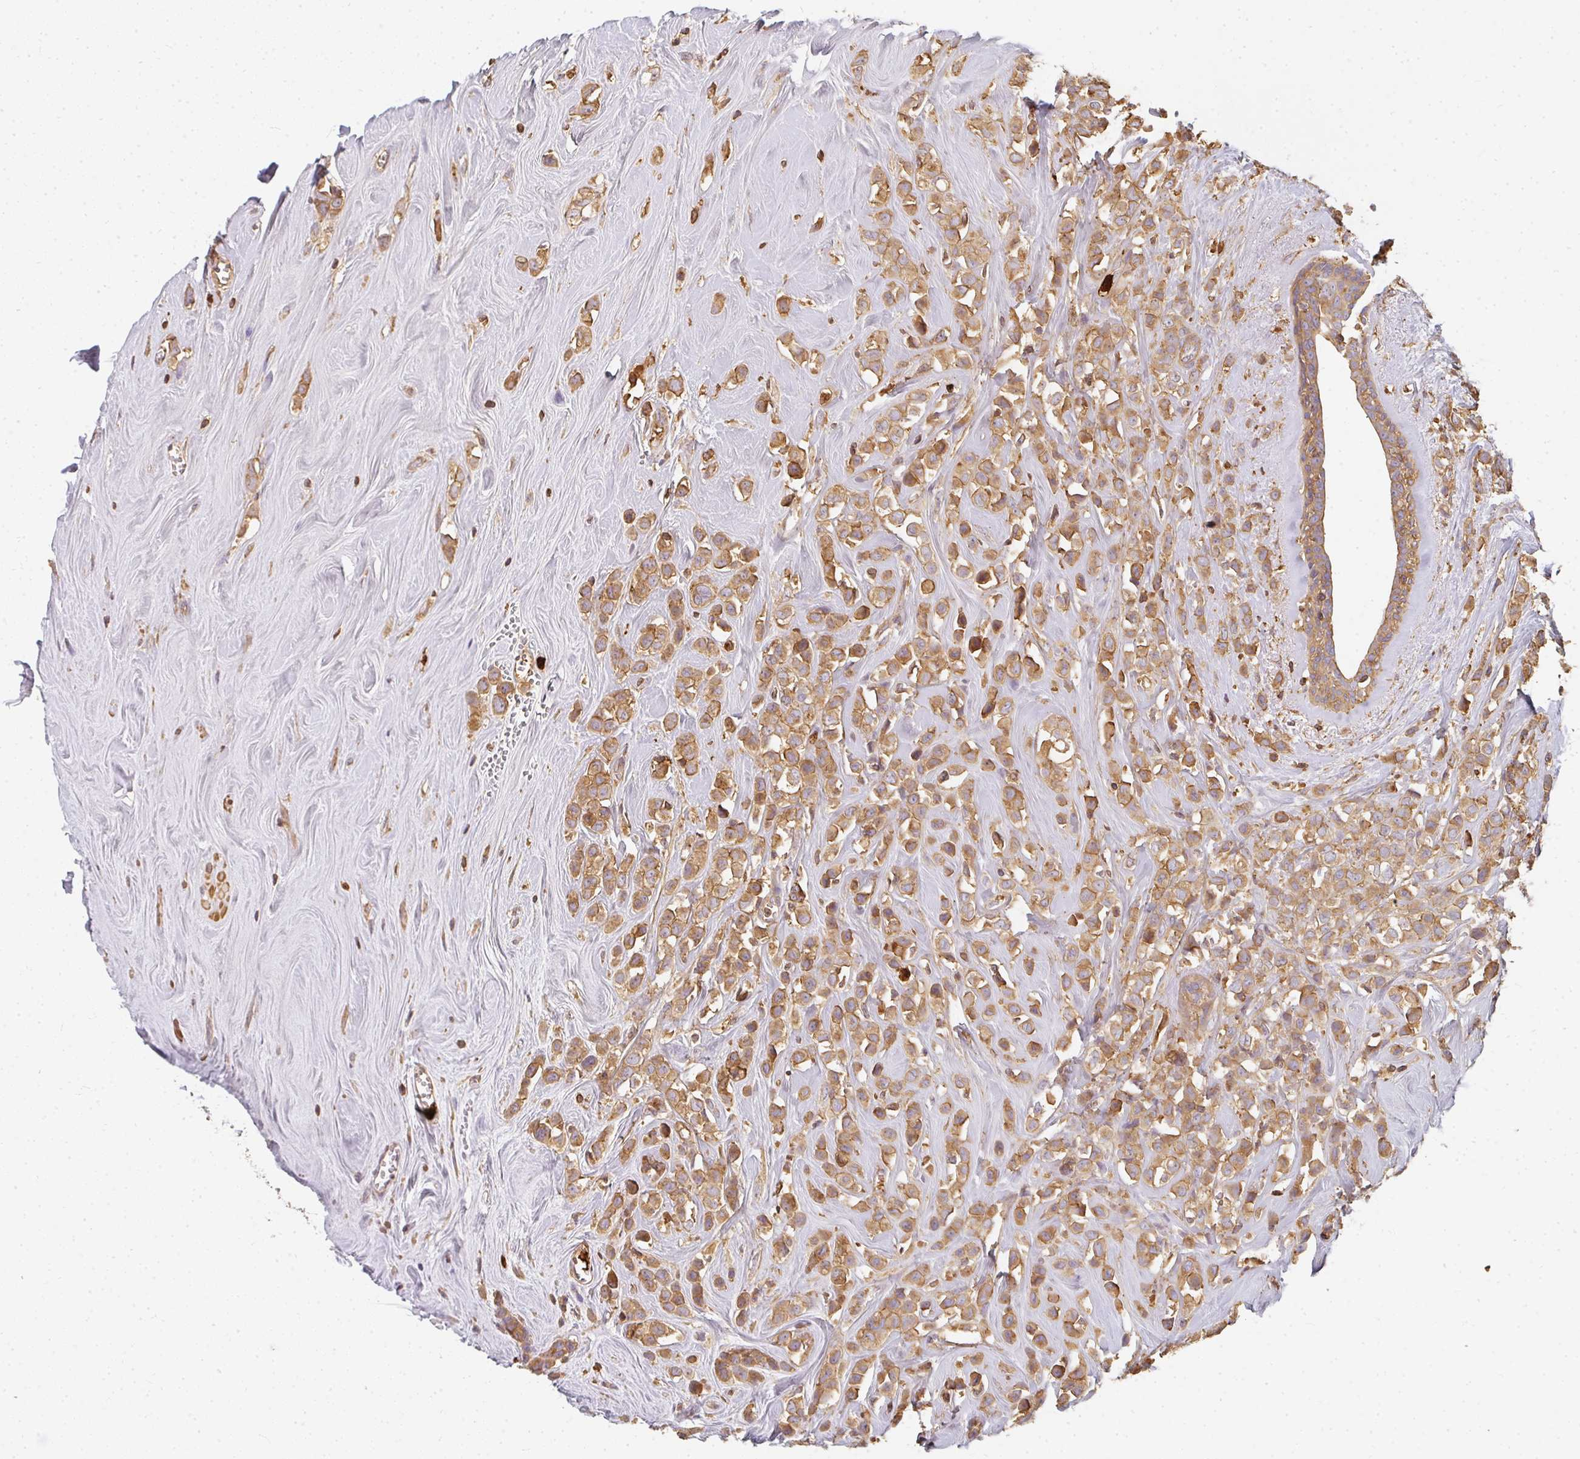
{"staining": {"intensity": "moderate", "quantity": ">75%", "location": "cytoplasmic/membranous"}, "tissue": "breast cancer", "cell_type": "Tumor cells", "image_type": "cancer", "snomed": [{"axis": "morphology", "description": "Duct carcinoma"}, {"axis": "topography", "description": "Breast"}], "caption": "Immunohistochemical staining of human breast cancer (invasive ductal carcinoma) shows medium levels of moderate cytoplasmic/membranous protein expression in approximately >75% of tumor cells.", "gene": "CNTRL", "patient": {"sex": "female", "age": 80}}